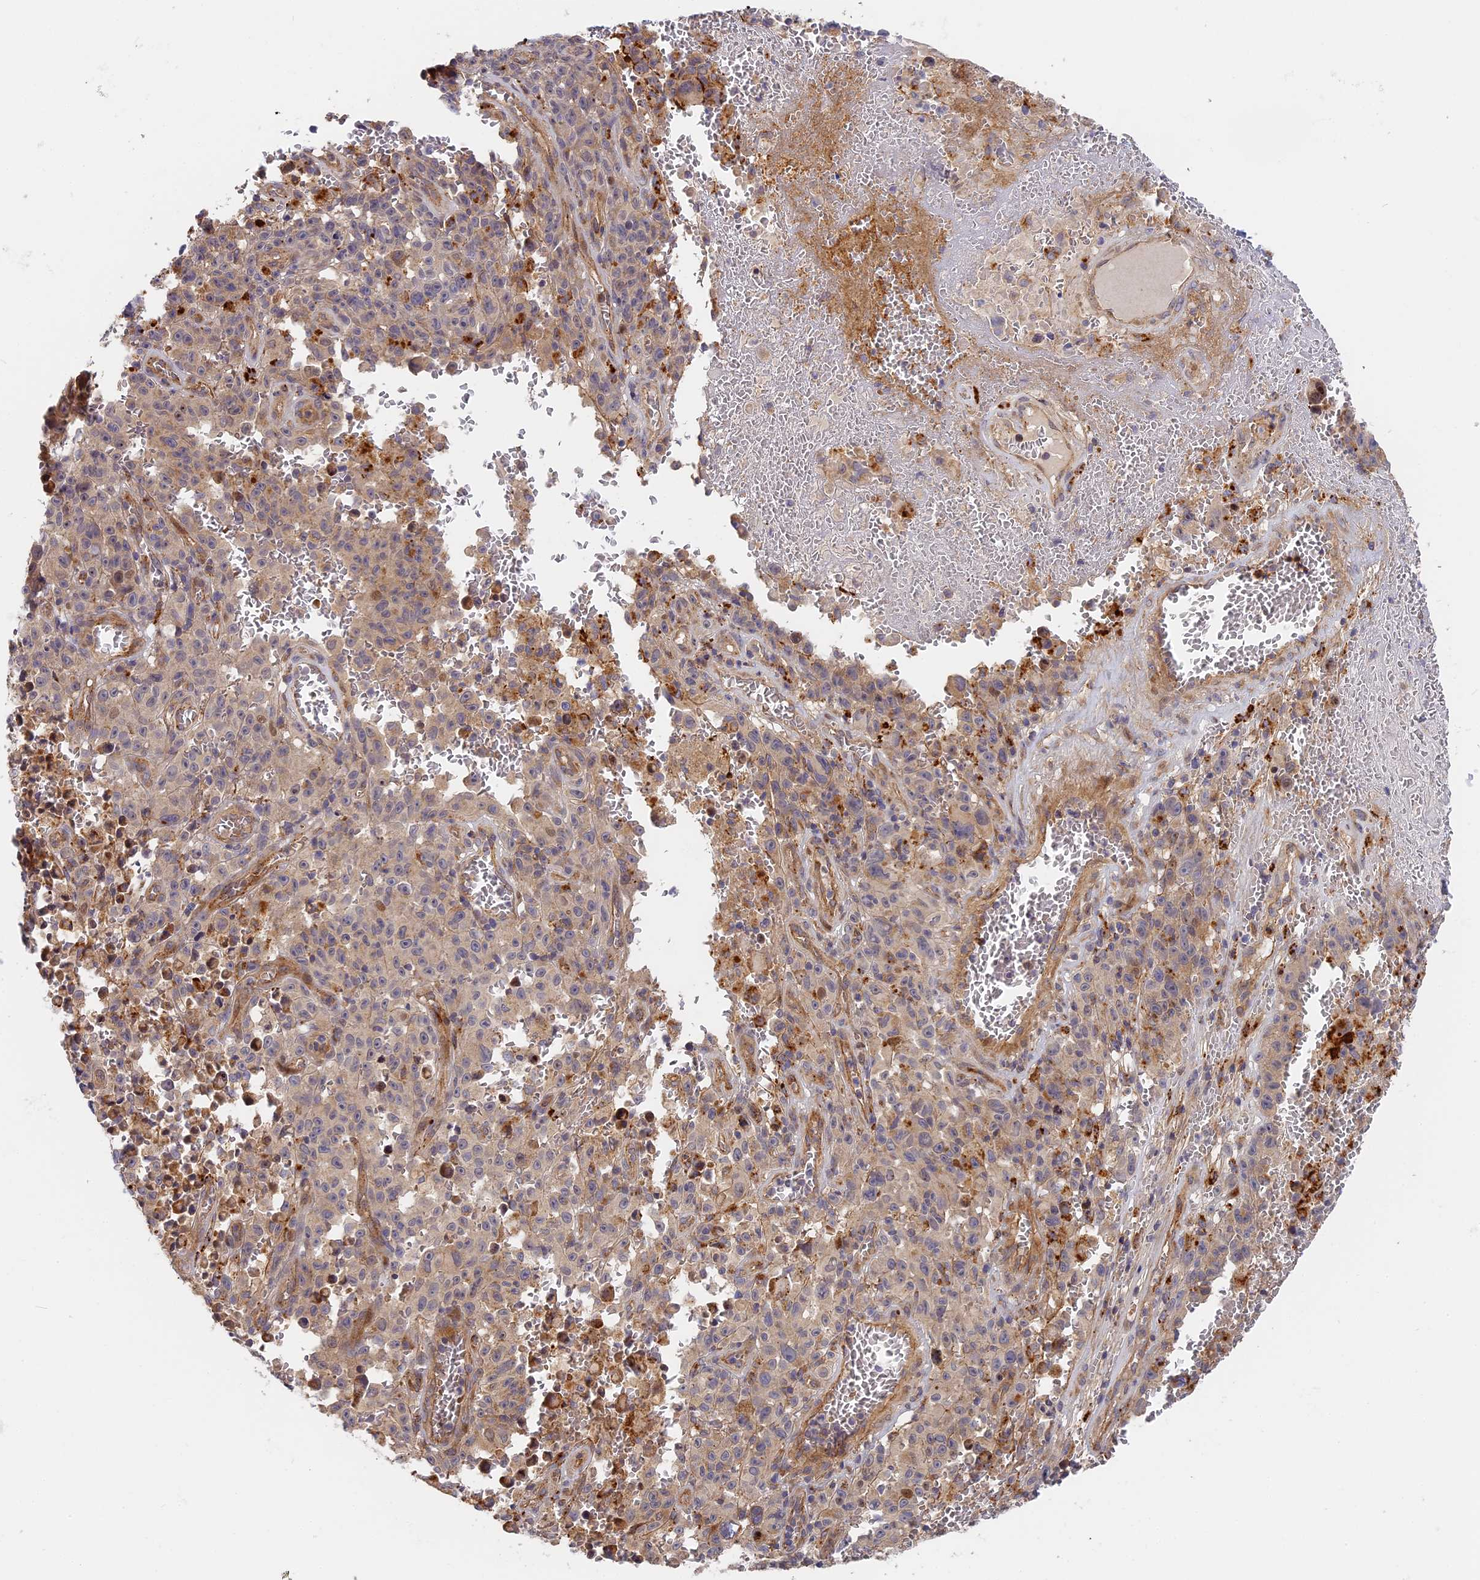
{"staining": {"intensity": "weak", "quantity": "25%-75%", "location": "cytoplasmic/membranous"}, "tissue": "melanoma", "cell_type": "Tumor cells", "image_type": "cancer", "snomed": [{"axis": "morphology", "description": "Malignant melanoma, NOS"}, {"axis": "topography", "description": "Skin"}], "caption": "Weak cytoplasmic/membranous protein expression is present in approximately 25%-75% of tumor cells in melanoma.", "gene": "MISP3", "patient": {"sex": "female", "age": 82}}